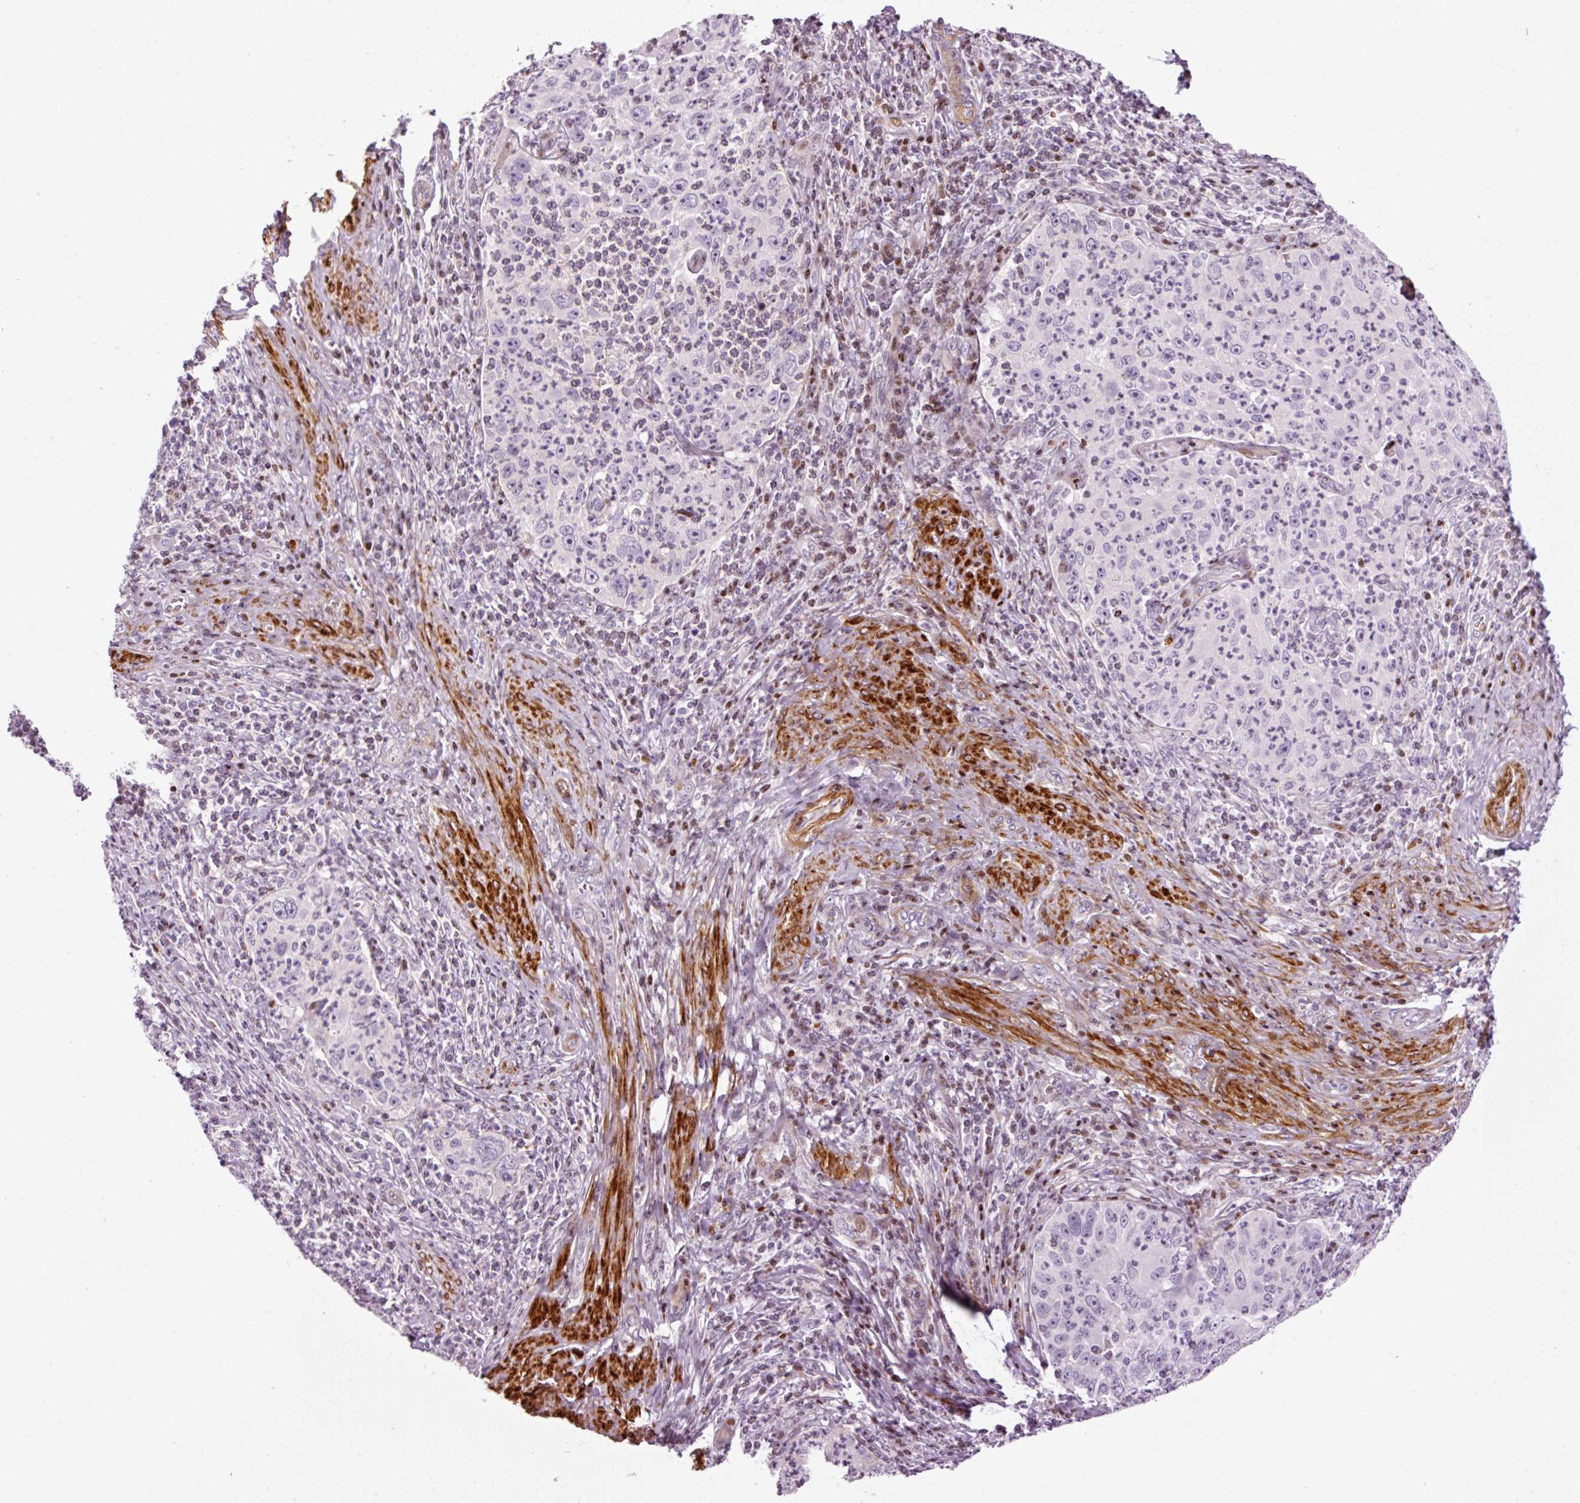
{"staining": {"intensity": "negative", "quantity": "none", "location": "none"}, "tissue": "cervical cancer", "cell_type": "Tumor cells", "image_type": "cancer", "snomed": [{"axis": "morphology", "description": "Squamous cell carcinoma, NOS"}, {"axis": "topography", "description": "Cervix"}], "caption": "Photomicrograph shows no protein staining in tumor cells of cervical cancer tissue.", "gene": "ANKRD20A1", "patient": {"sex": "female", "age": 30}}